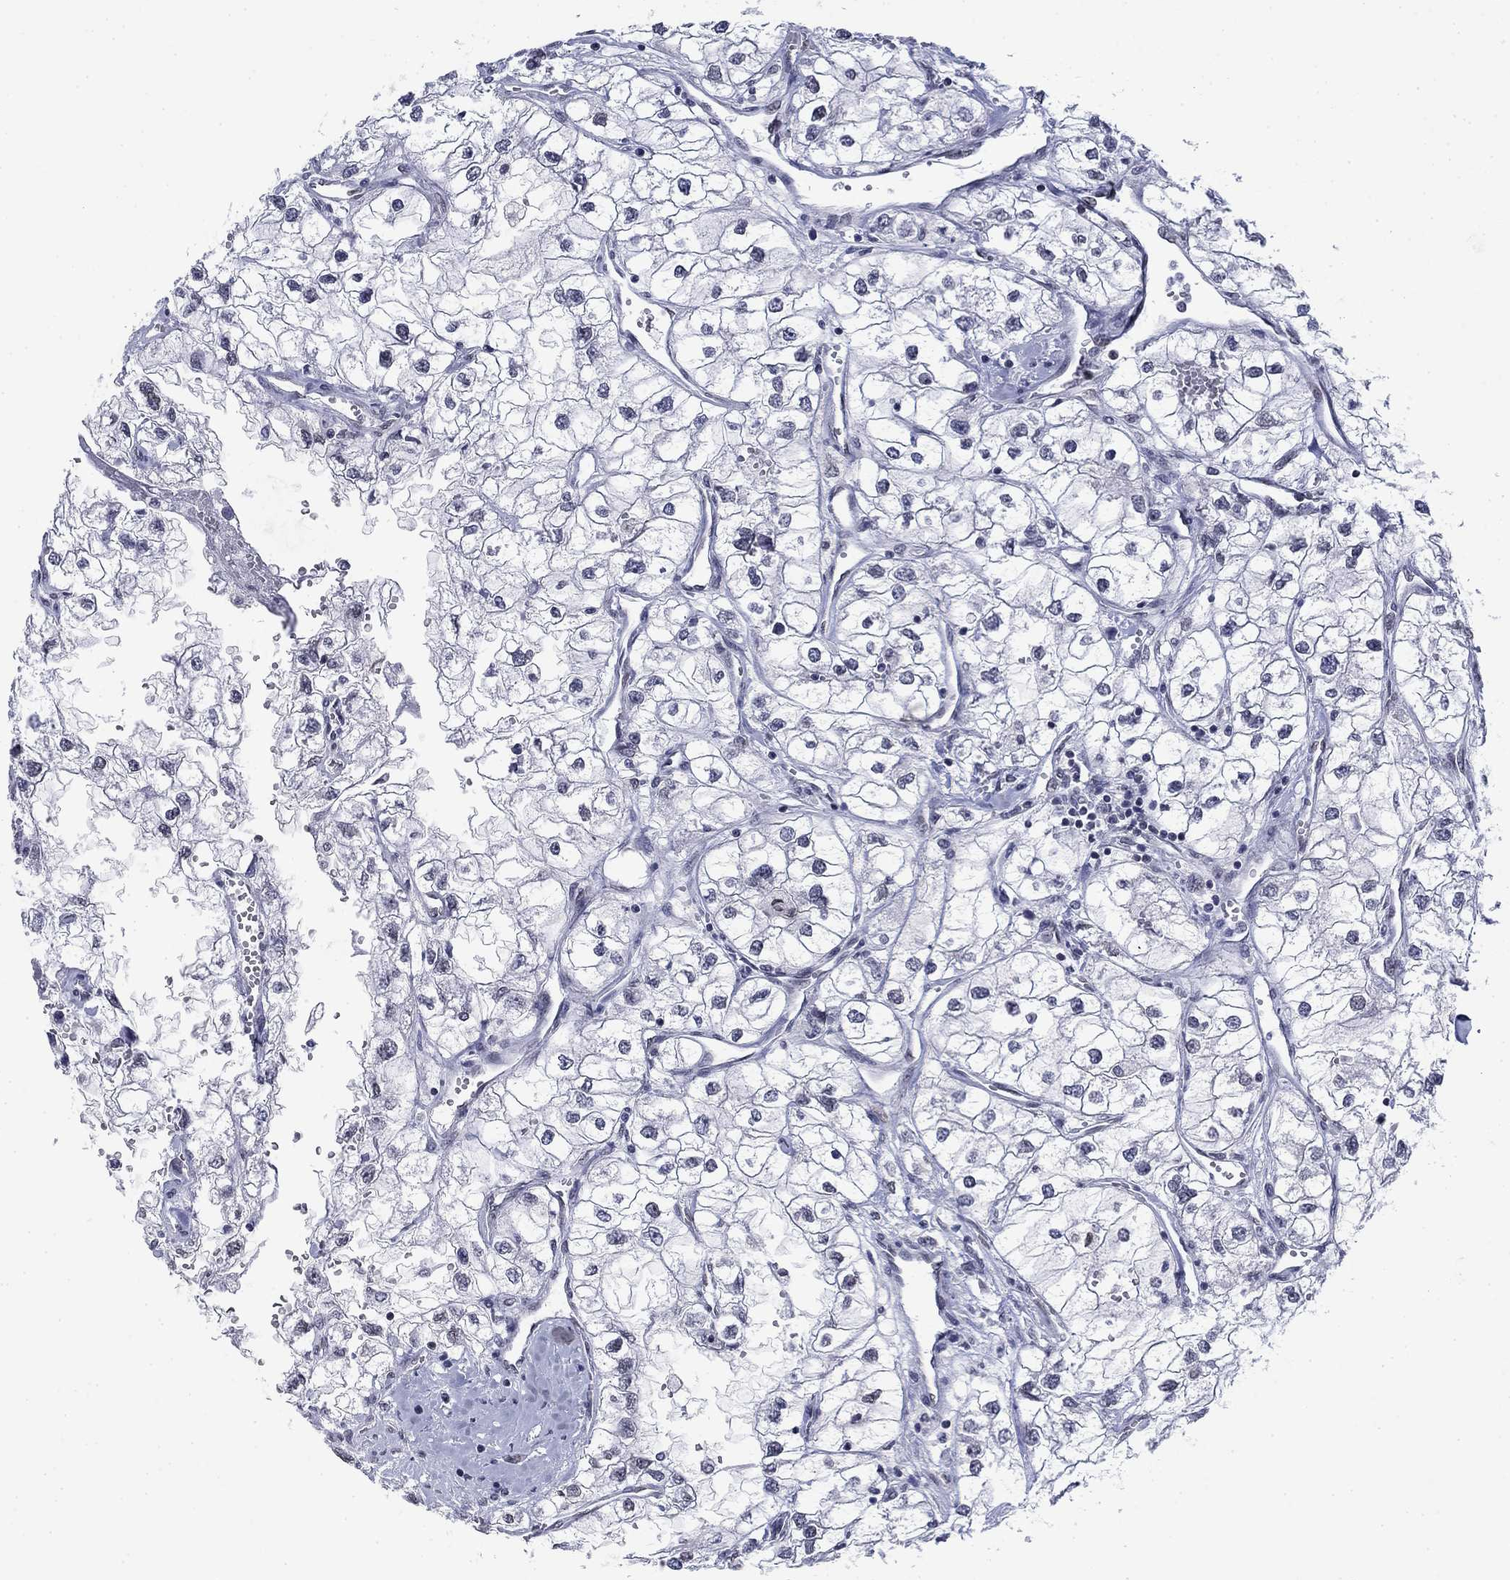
{"staining": {"intensity": "negative", "quantity": "none", "location": "none"}, "tissue": "renal cancer", "cell_type": "Tumor cells", "image_type": "cancer", "snomed": [{"axis": "morphology", "description": "Adenocarcinoma, NOS"}, {"axis": "topography", "description": "Kidney"}], "caption": "The image shows no staining of tumor cells in renal cancer.", "gene": "TOR1AIP1", "patient": {"sex": "male", "age": 59}}